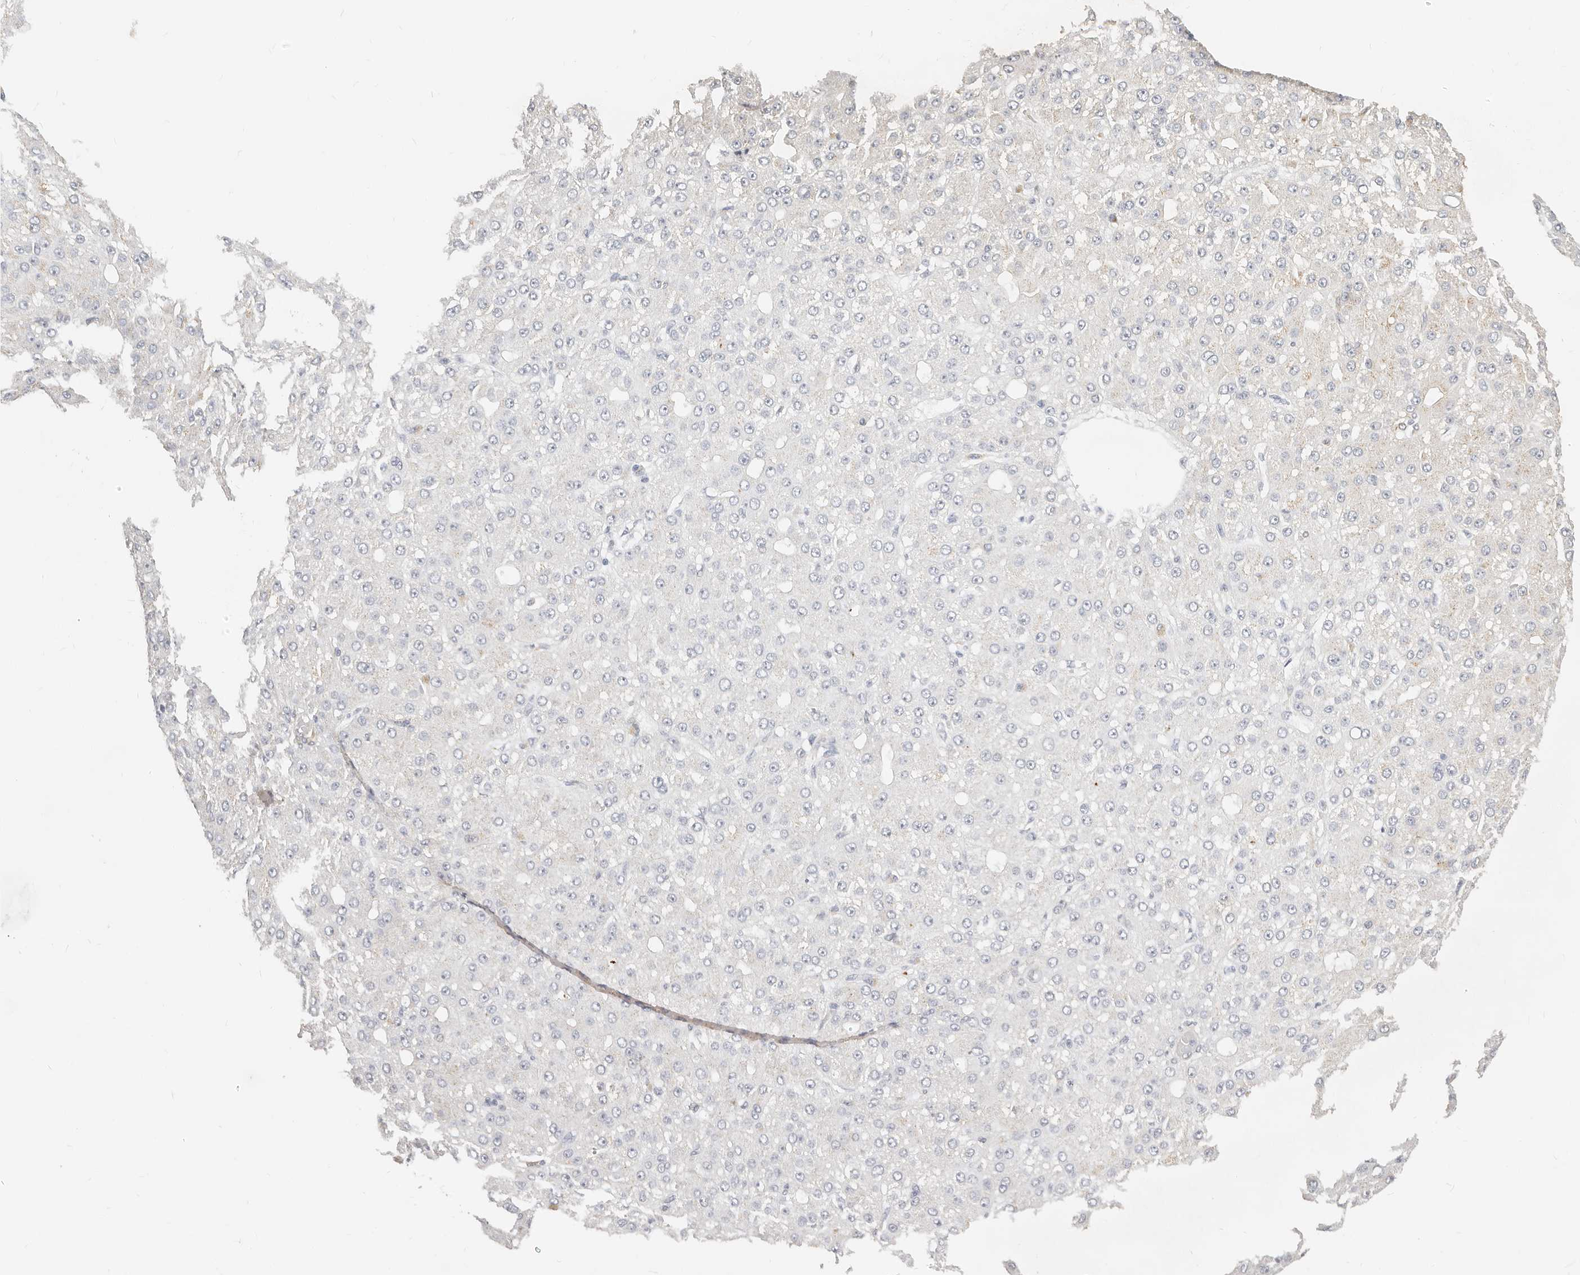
{"staining": {"intensity": "negative", "quantity": "none", "location": "none"}, "tissue": "liver cancer", "cell_type": "Tumor cells", "image_type": "cancer", "snomed": [{"axis": "morphology", "description": "Carcinoma, Hepatocellular, NOS"}, {"axis": "topography", "description": "Liver"}], "caption": "Human liver cancer (hepatocellular carcinoma) stained for a protein using immunohistochemistry exhibits no expression in tumor cells.", "gene": "RABAC1", "patient": {"sex": "male", "age": 67}}